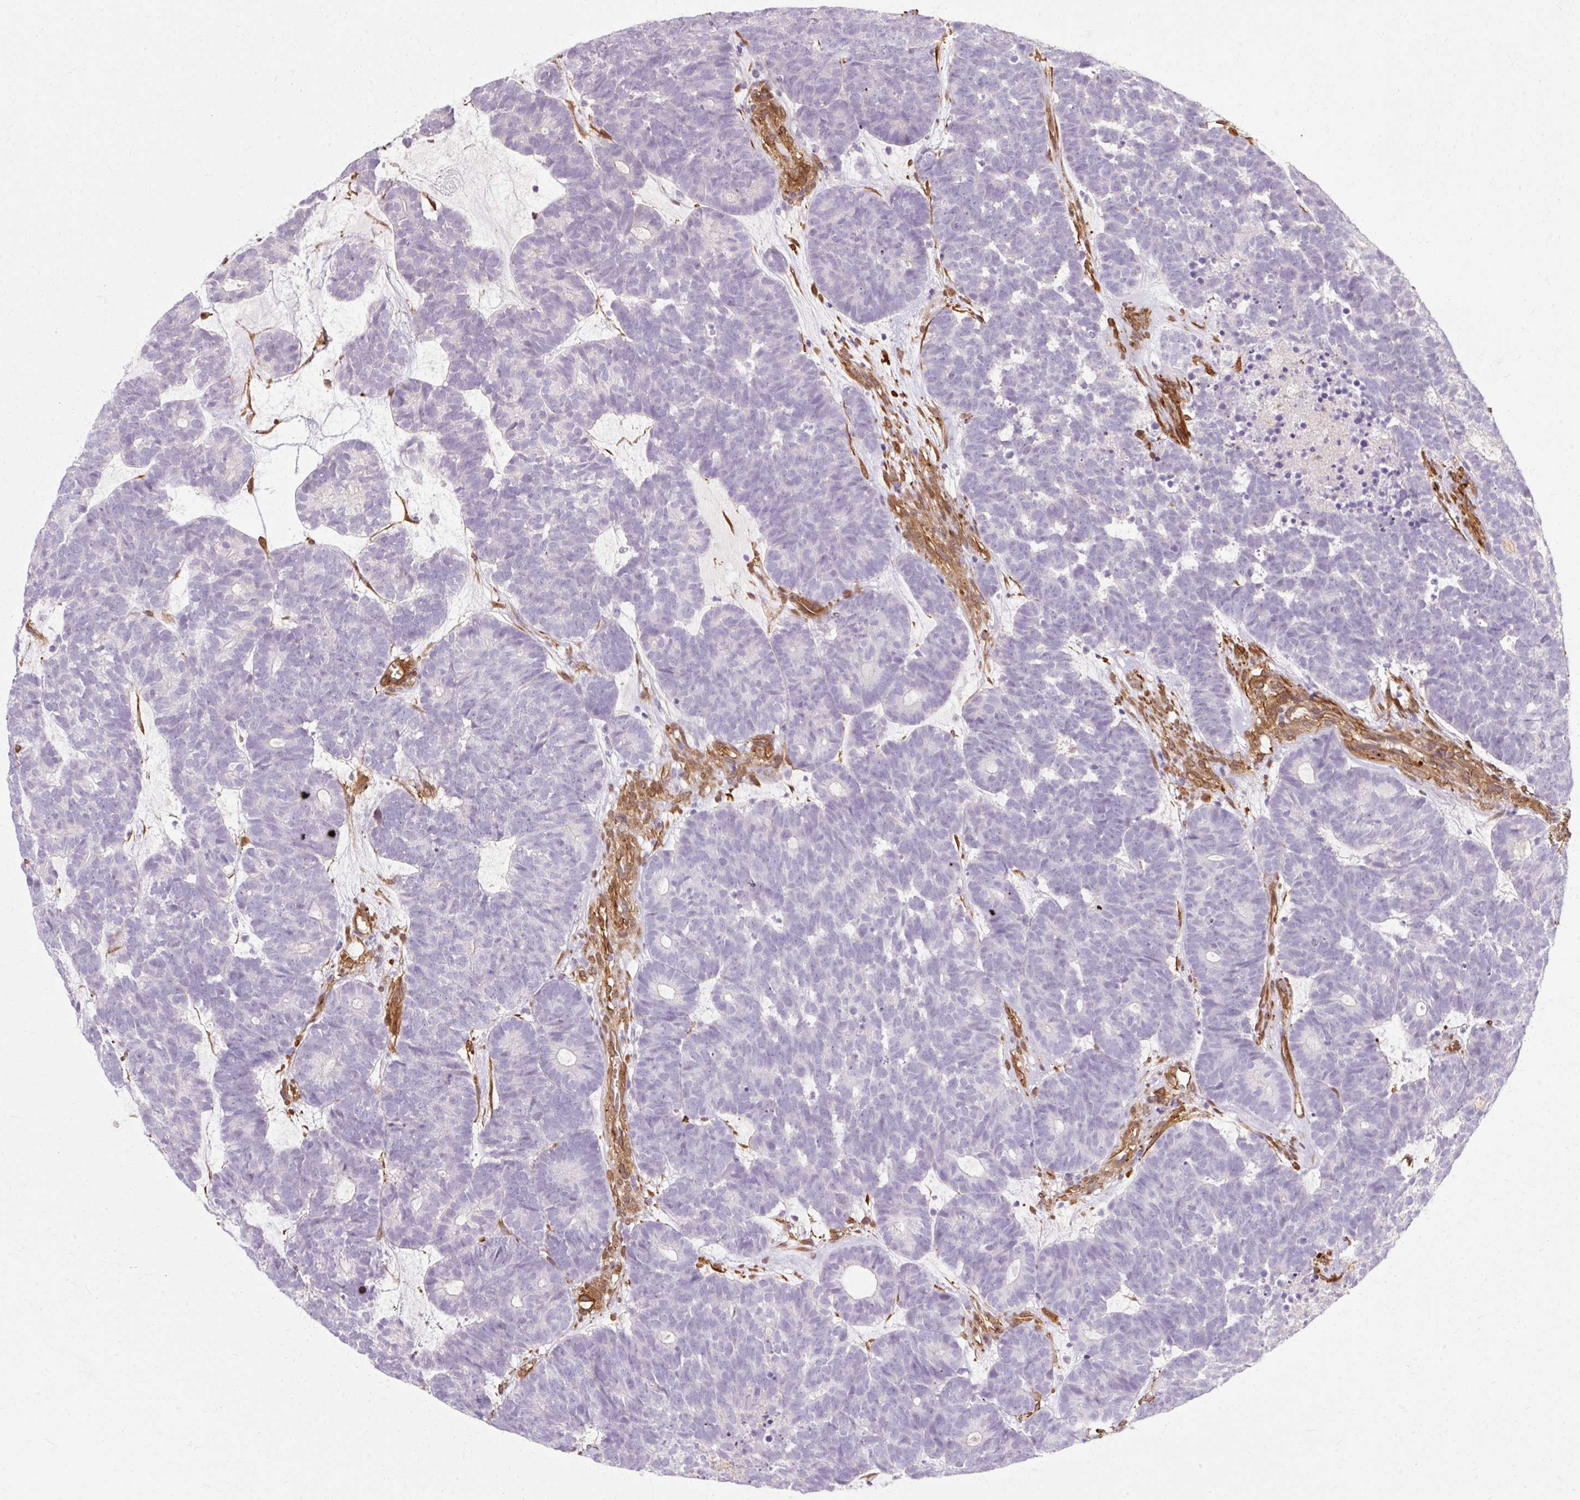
{"staining": {"intensity": "negative", "quantity": "none", "location": "none"}, "tissue": "head and neck cancer", "cell_type": "Tumor cells", "image_type": "cancer", "snomed": [{"axis": "morphology", "description": "Adenocarcinoma, NOS"}, {"axis": "topography", "description": "Head-Neck"}], "caption": "There is no significant expression in tumor cells of head and neck cancer (adenocarcinoma). (Immunohistochemistry, brightfield microscopy, high magnification).", "gene": "CNN3", "patient": {"sex": "female", "age": 81}}